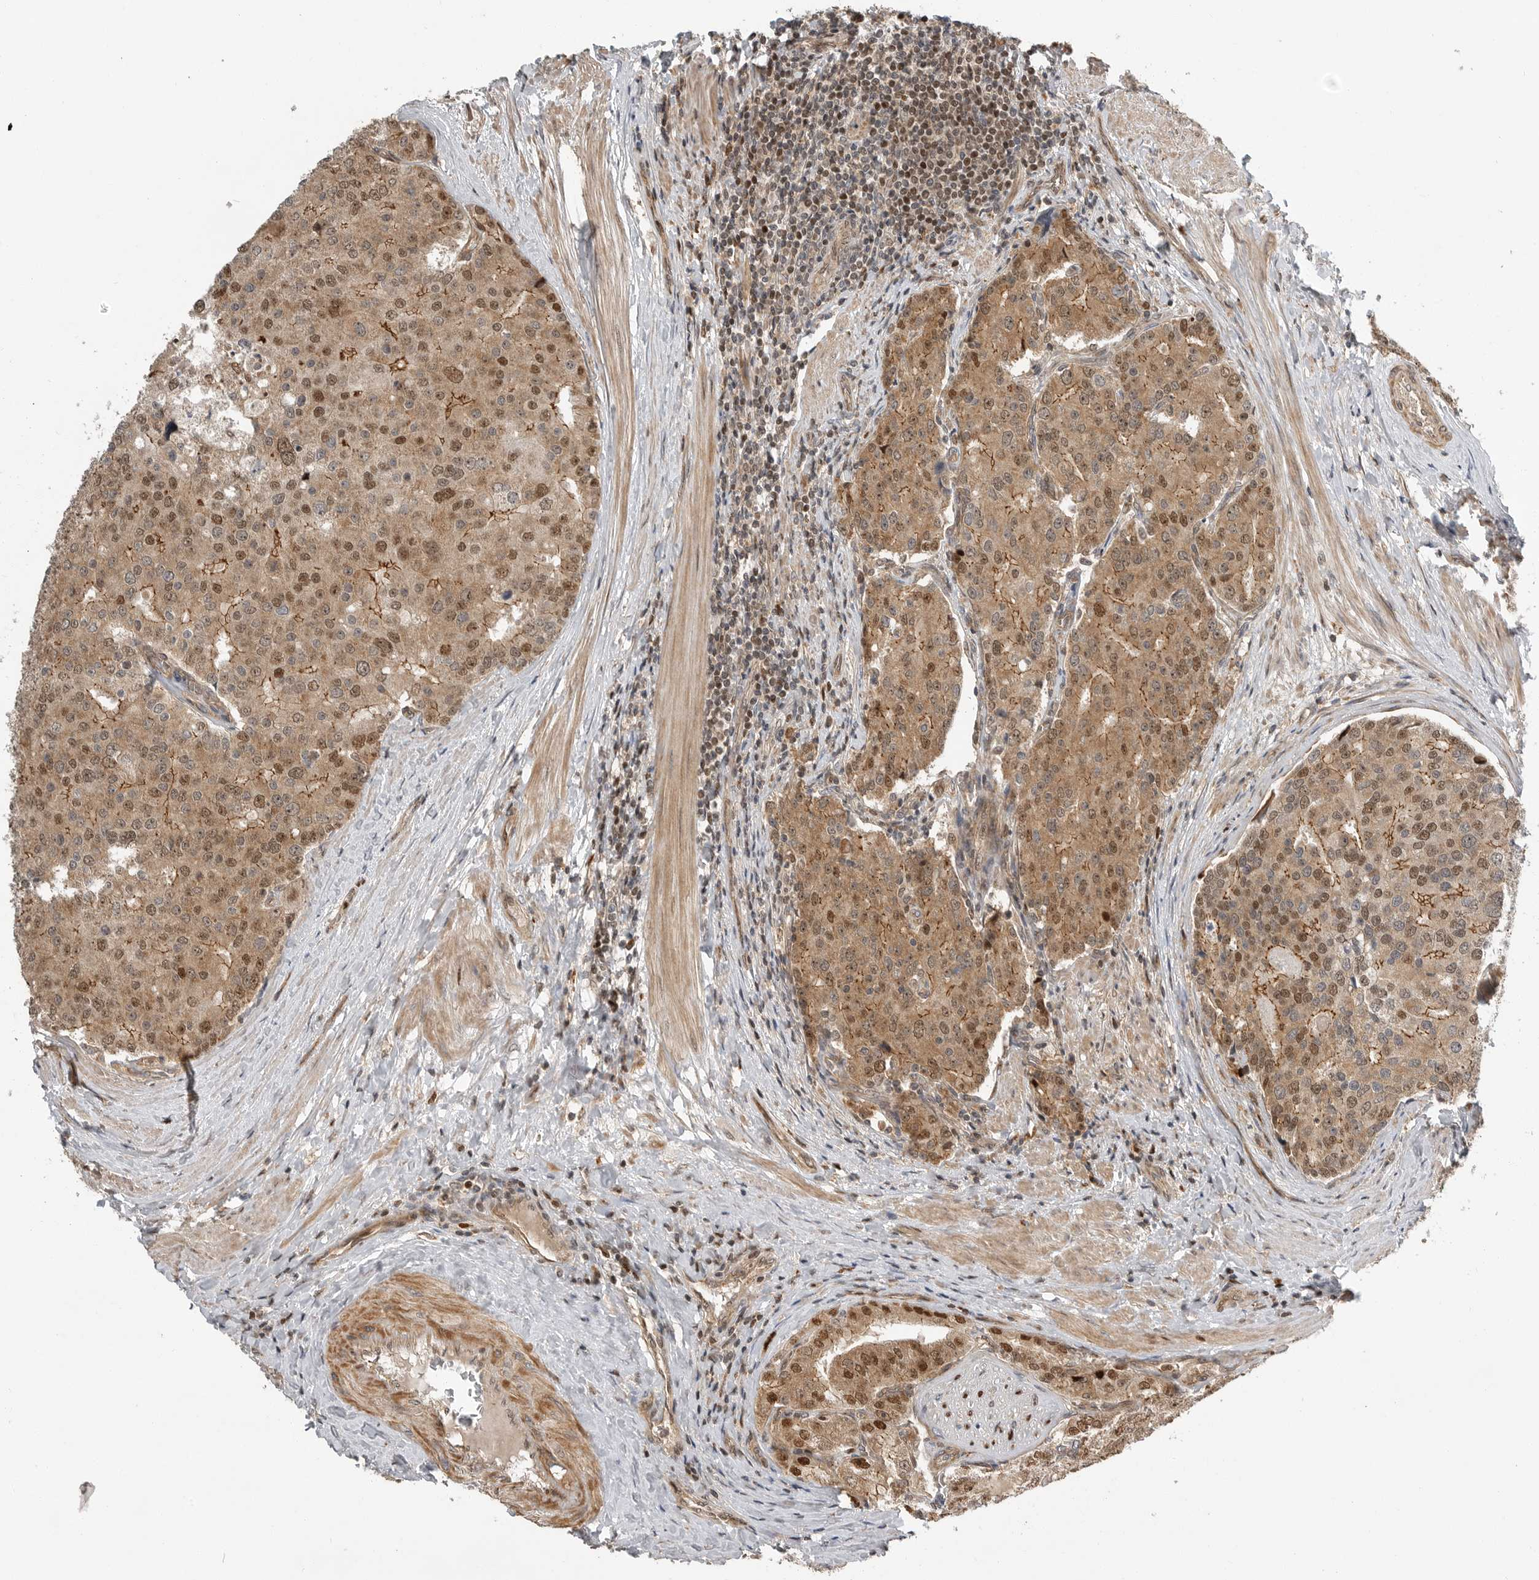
{"staining": {"intensity": "moderate", "quantity": ">75%", "location": "cytoplasmic/membranous,nuclear"}, "tissue": "prostate cancer", "cell_type": "Tumor cells", "image_type": "cancer", "snomed": [{"axis": "morphology", "description": "Adenocarcinoma, High grade"}, {"axis": "topography", "description": "Prostate"}], "caption": "Protein expression analysis of human prostate cancer (high-grade adenocarcinoma) reveals moderate cytoplasmic/membranous and nuclear staining in approximately >75% of tumor cells.", "gene": "STRAP", "patient": {"sex": "male", "age": 50}}